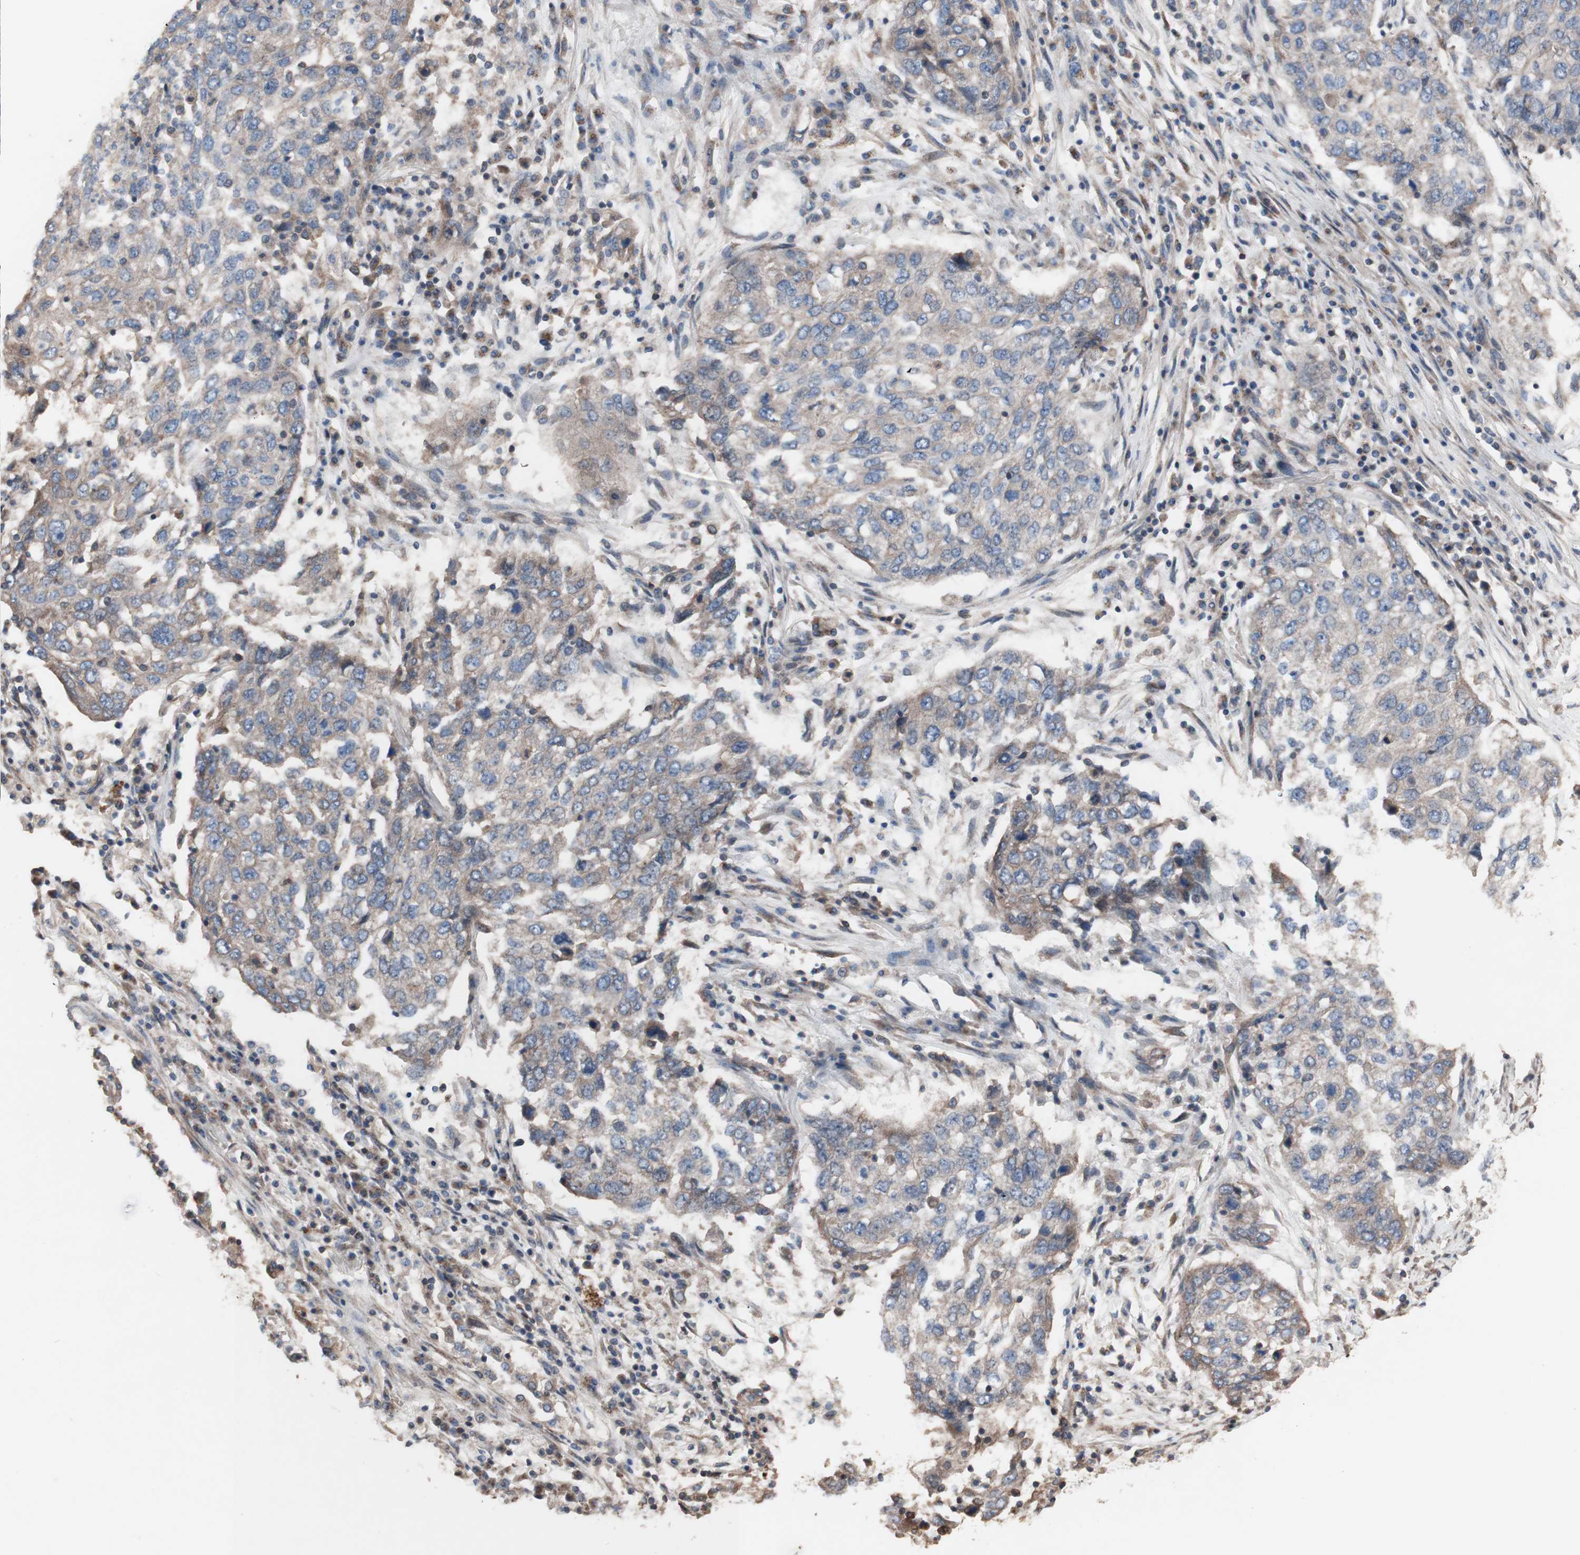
{"staining": {"intensity": "weak", "quantity": ">75%", "location": "cytoplasmic/membranous"}, "tissue": "lung cancer", "cell_type": "Tumor cells", "image_type": "cancer", "snomed": [{"axis": "morphology", "description": "Squamous cell carcinoma, NOS"}, {"axis": "topography", "description": "Lung"}], "caption": "Immunohistochemistry image of human squamous cell carcinoma (lung) stained for a protein (brown), which displays low levels of weak cytoplasmic/membranous positivity in about >75% of tumor cells.", "gene": "COPB1", "patient": {"sex": "female", "age": 63}}